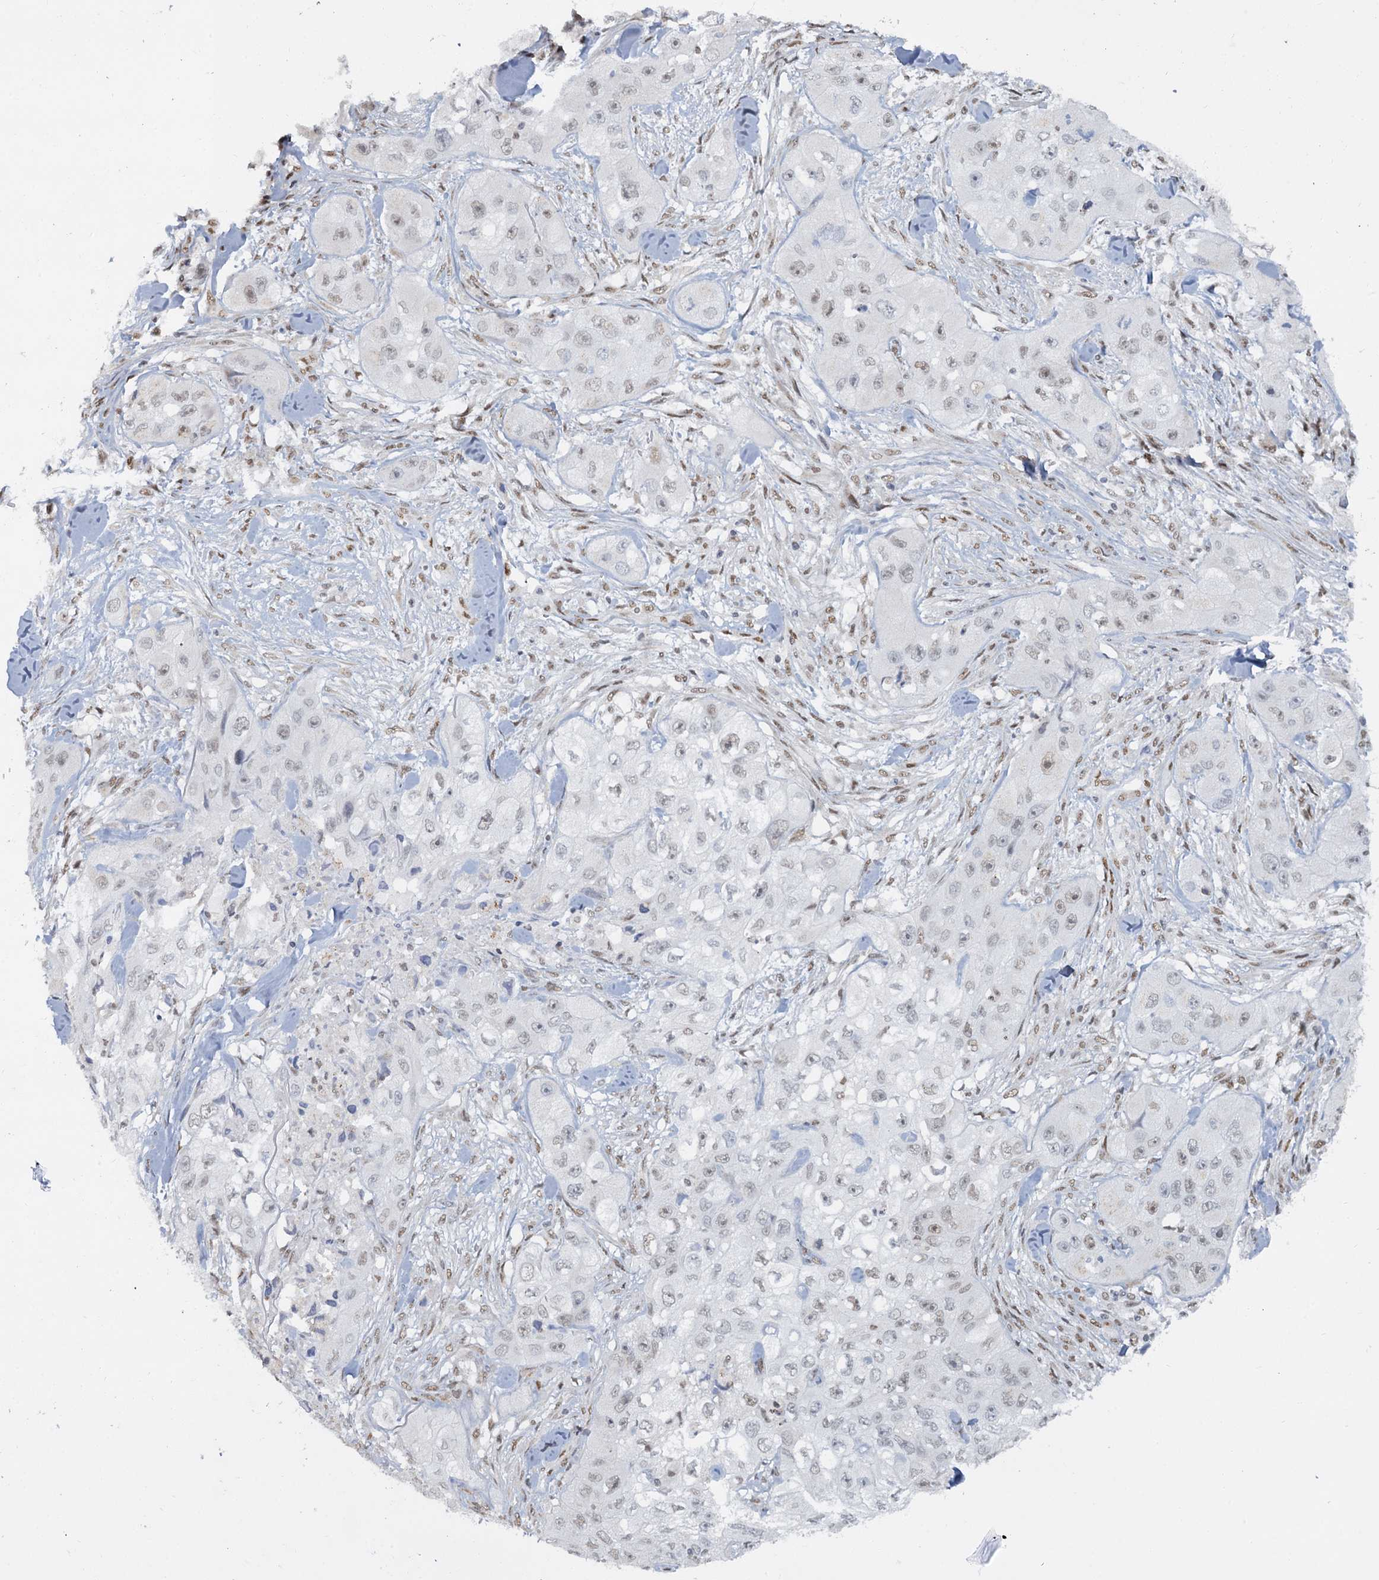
{"staining": {"intensity": "weak", "quantity": "<25%", "location": "nuclear"}, "tissue": "skin cancer", "cell_type": "Tumor cells", "image_type": "cancer", "snomed": [{"axis": "morphology", "description": "Squamous cell carcinoma, NOS"}, {"axis": "topography", "description": "Skin"}, {"axis": "topography", "description": "Subcutis"}], "caption": "High power microscopy photomicrograph of an immunohistochemistry photomicrograph of squamous cell carcinoma (skin), revealing no significant positivity in tumor cells. (DAB immunohistochemistry visualized using brightfield microscopy, high magnification).", "gene": "RPRD1A", "patient": {"sex": "male", "age": 73}}